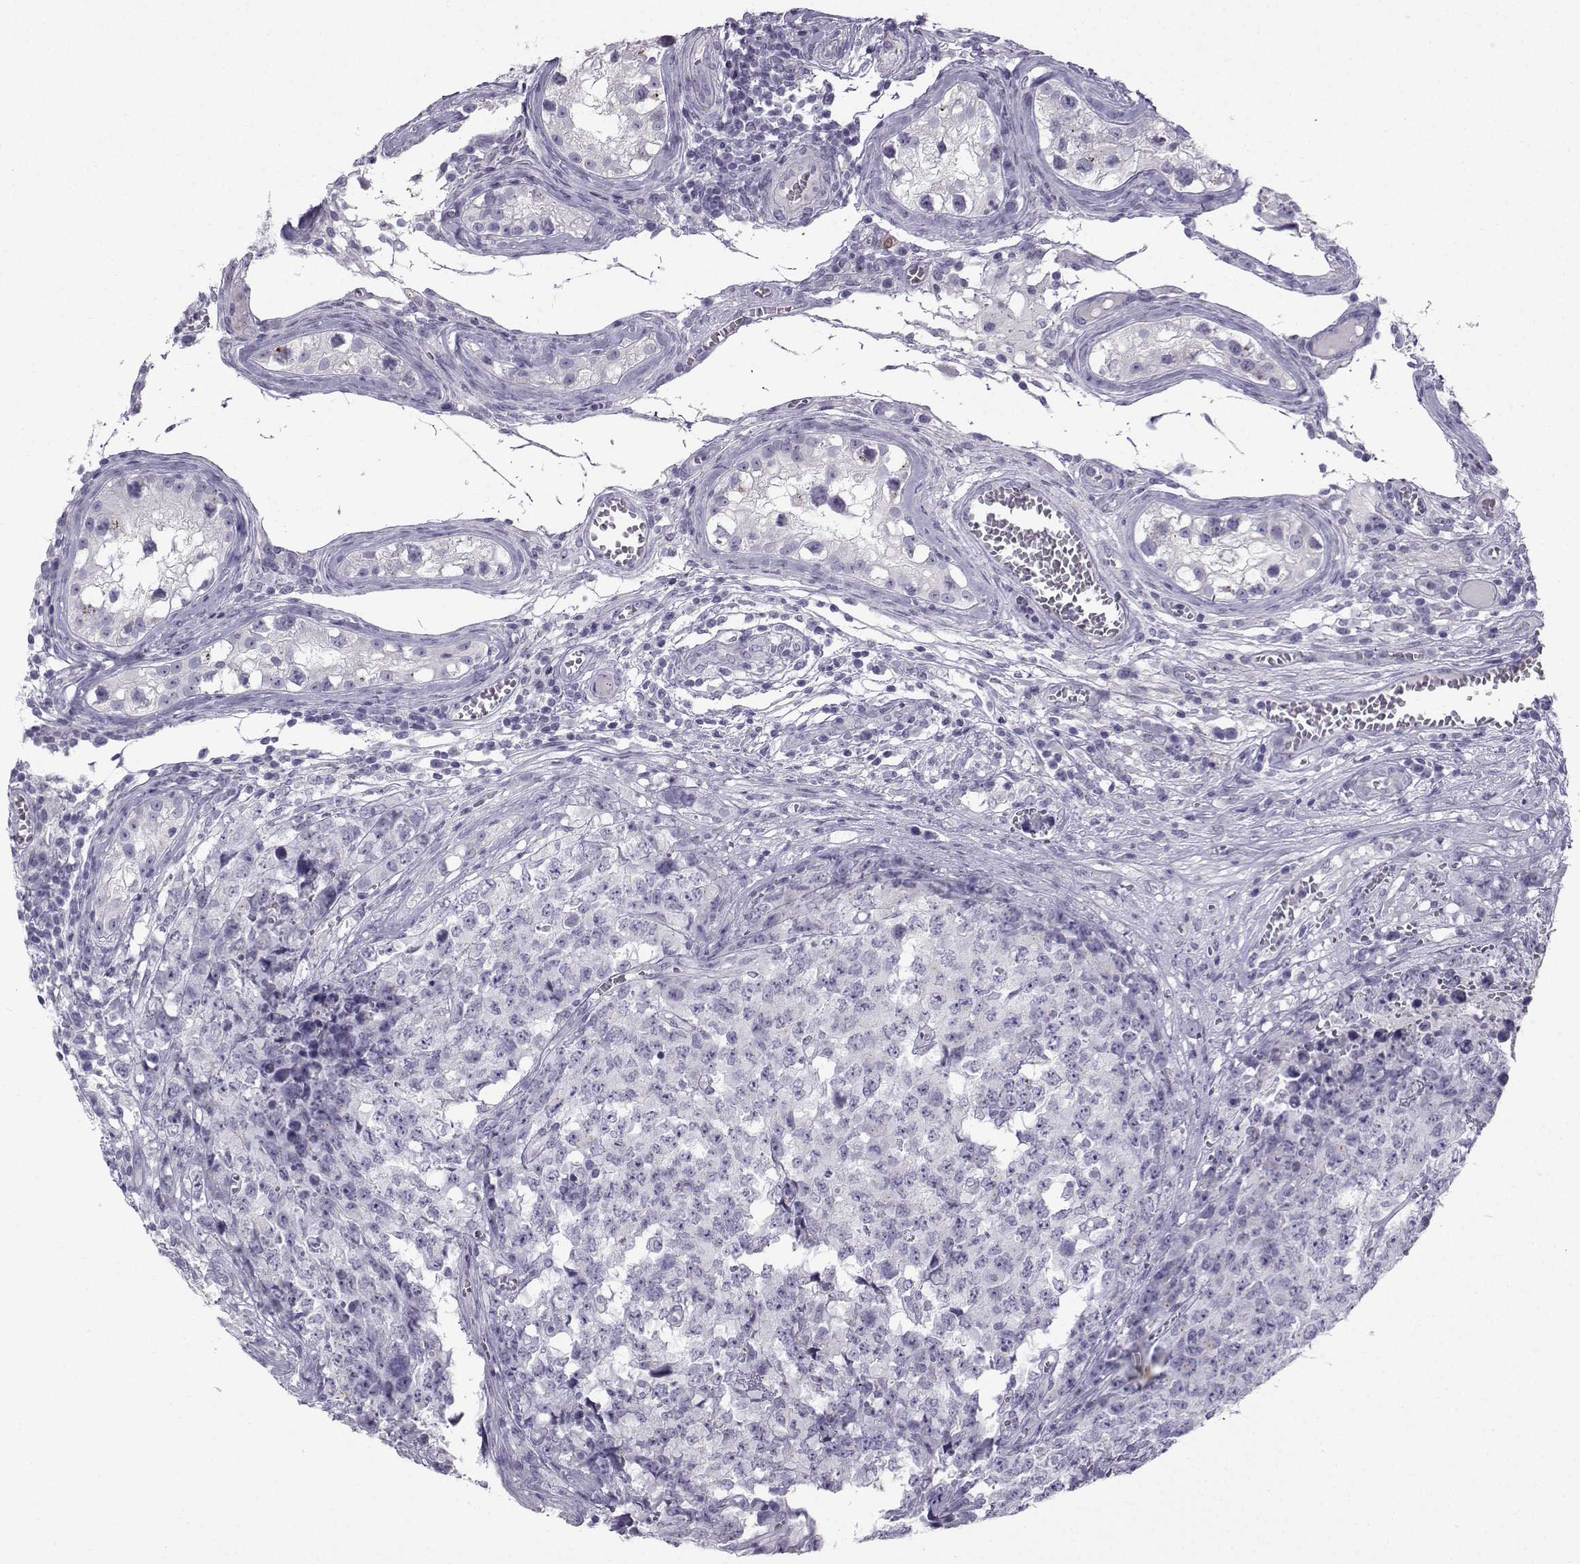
{"staining": {"intensity": "negative", "quantity": "none", "location": "none"}, "tissue": "testis cancer", "cell_type": "Tumor cells", "image_type": "cancer", "snomed": [{"axis": "morphology", "description": "Carcinoma, Embryonal, NOS"}, {"axis": "topography", "description": "Testis"}], "caption": "Tumor cells show no significant protein expression in testis cancer.", "gene": "ZBTB8B", "patient": {"sex": "male", "age": 23}}